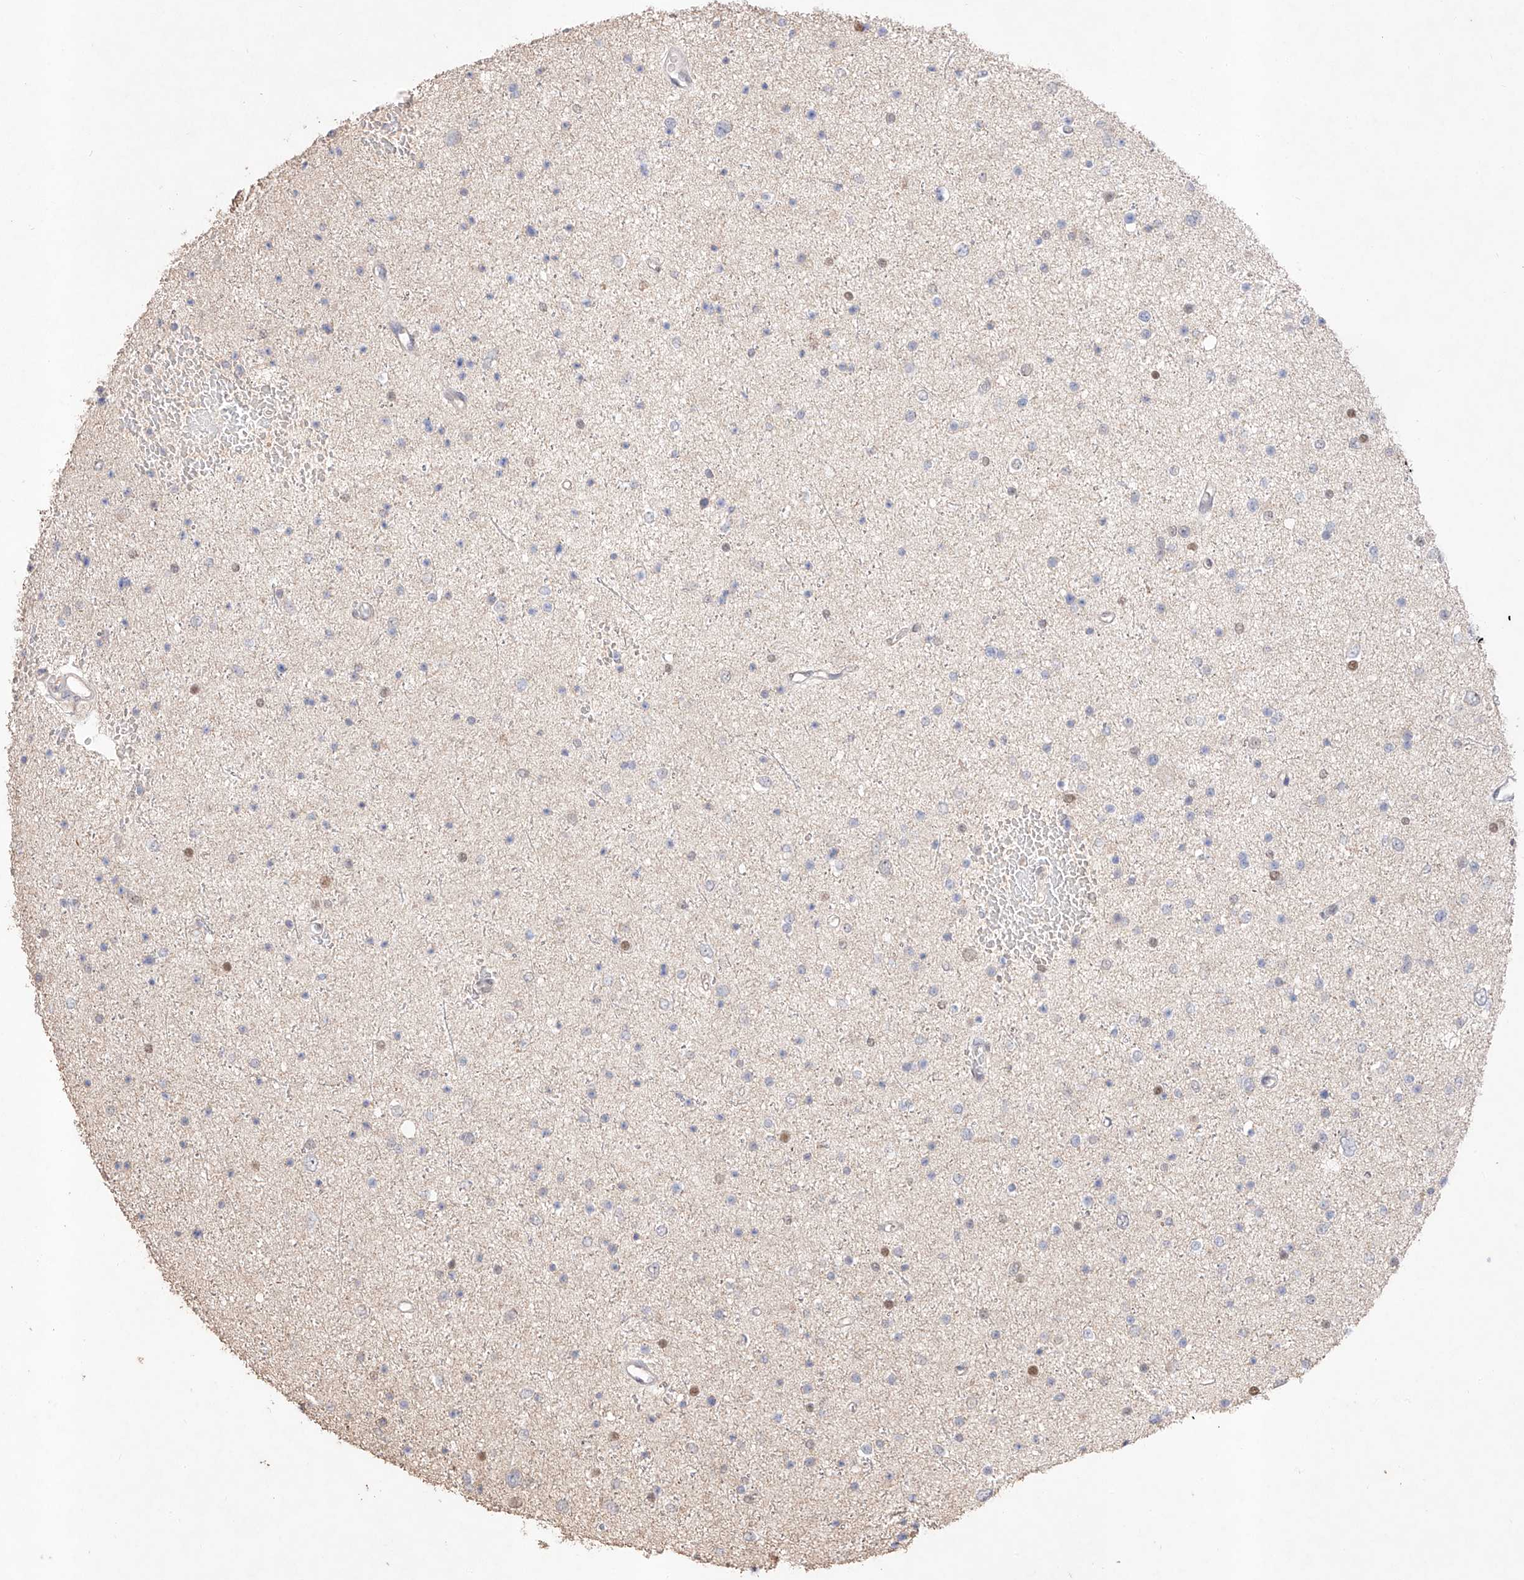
{"staining": {"intensity": "negative", "quantity": "none", "location": "none"}, "tissue": "glioma", "cell_type": "Tumor cells", "image_type": "cancer", "snomed": [{"axis": "morphology", "description": "Glioma, malignant, Low grade"}, {"axis": "topography", "description": "Brain"}], "caption": "There is no significant staining in tumor cells of malignant glioma (low-grade).", "gene": "APIP", "patient": {"sex": "female", "age": 37}}